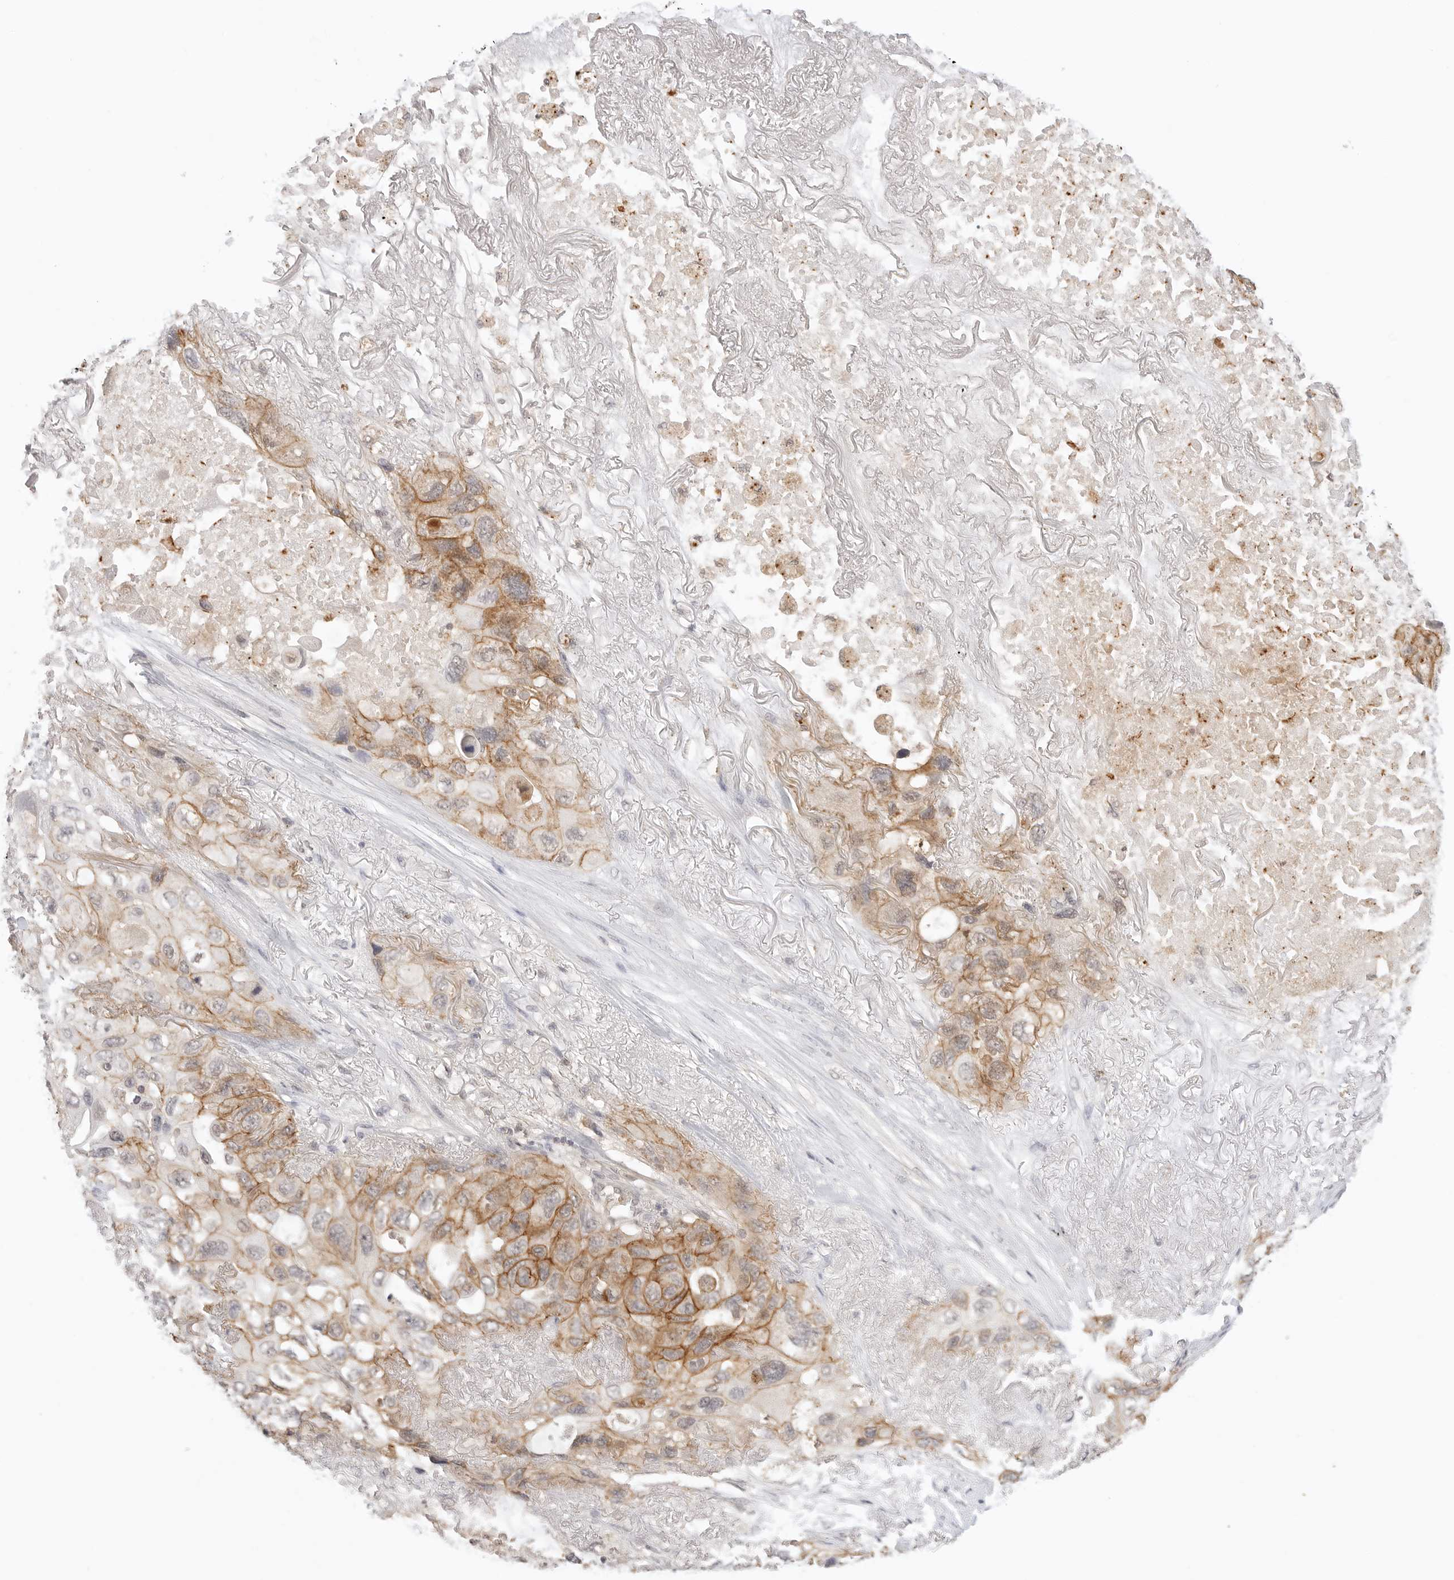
{"staining": {"intensity": "moderate", "quantity": ">75%", "location": "cytoplasmic/membranous"}, "tissue": "lung cancer", "cell_type": "Tumor cells", "image_type": "cancer", "snomed": [{"axis": "morphology", "description": "Squamous cell carcinoma, NOS"}, {"axis": "topography", "description": "Lung"}], "caption": "DAB (3,3'-diaminobenzidine) immunohistochemical staining of human lung squamous cell carcinoma demonstrates moderate cytoplasmic/membranous protein expression in approximately >75% of tumor cells.", "gene": "EPHA1", "patient": {"sex": "female", "age": 73}}